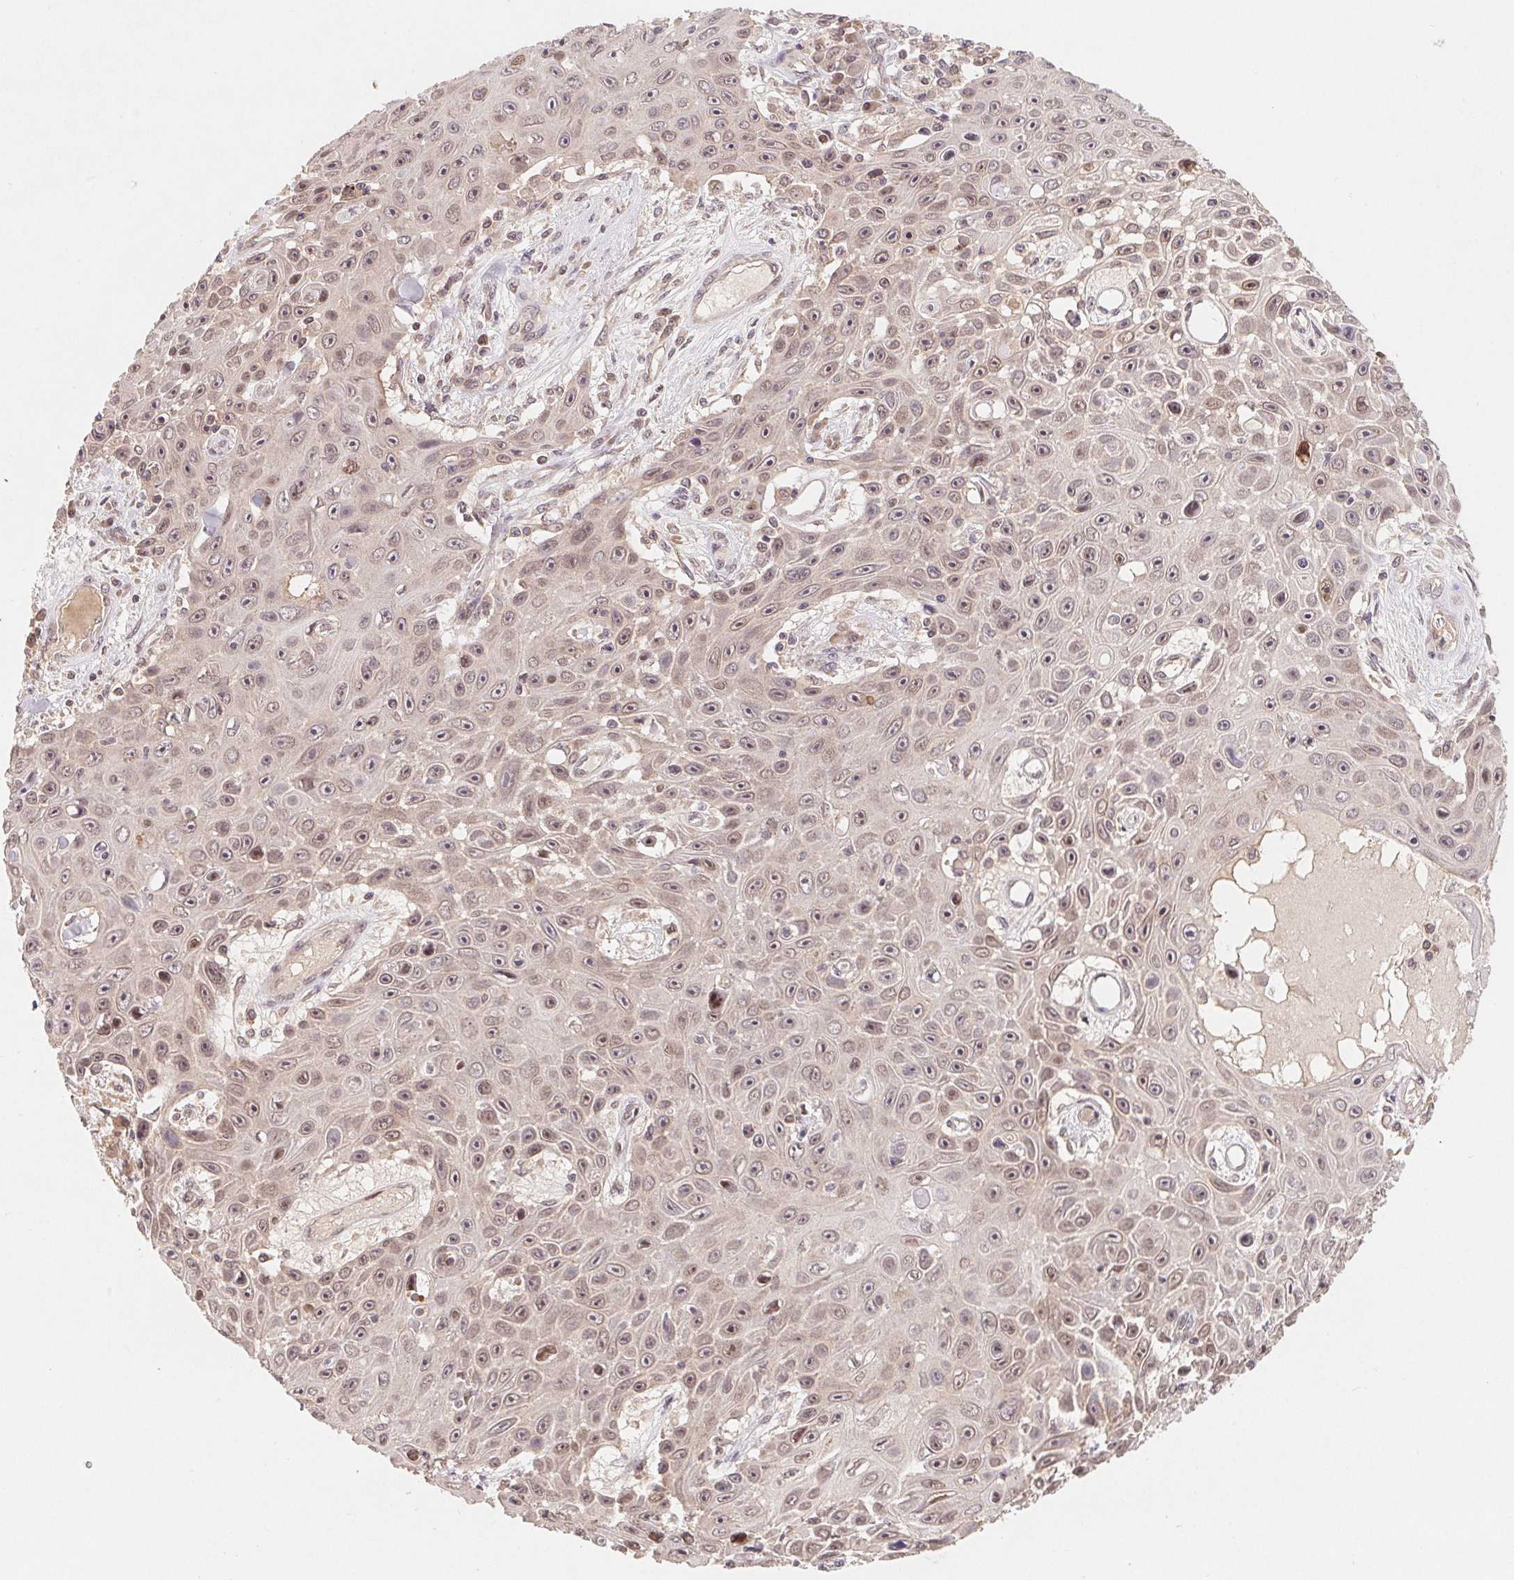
{"staining": {"intensity": "moderate", "quantity": "<25%", "location": "nuclear"}, "tissue": "skin cancer", "cell_type": "Tumor cells", "image_type": "cancer", "snomed": [{"axis": "morphology", "description": "Squamous cell carcinoma, NOS"}, {"axis": "topography", "description": "Skin"}], "caption": "IHC staining of squamous cell carcinoma (skin), which displays low levels of moderate nuclear staining in about <25% of tumor cells indicating moderate nuclear protein staining. The staining was performed using DAB (3,3'-diaminobenzidine) (brown) for protein detection and nuclei were counterstained in hematoxylin (blue).", "gene": "HMGN3", "patient": {"sex": "male", "age": 82}}